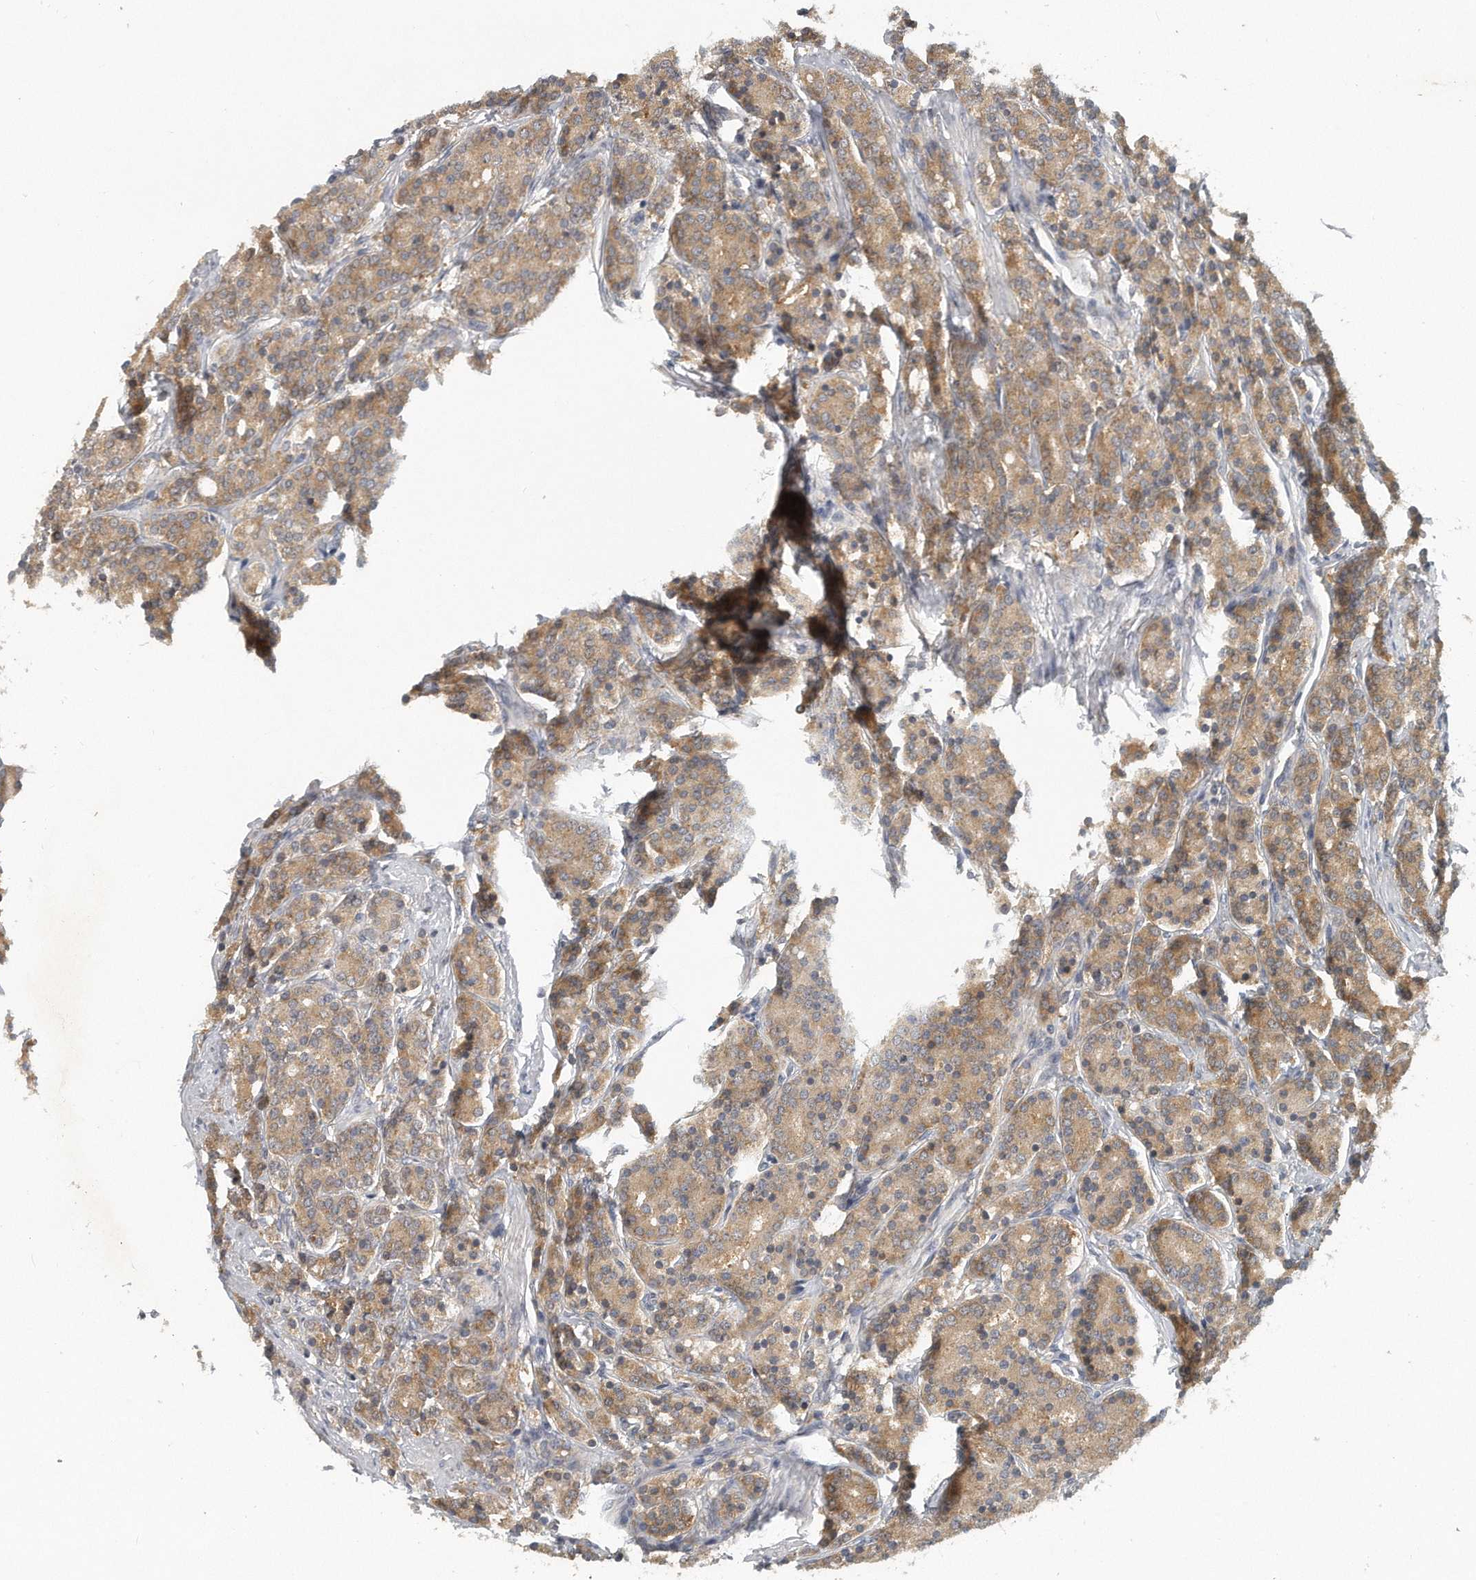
{"staining": {"intensity": "moderate", "quantity": ">75%", "location": "cytoplasmic/membranous"}, "tissue": "prostate cancer", "cell_type": "Tumor cells", "image_type": "cancer", "snomed": [{"axis": "morphology", "description": "Adenocarcinoma, High grade"}, {"axis": "topography", "description": "Prostate"}], "caption": "Immunohistochemical staining of prostate cancer (high-grade adenocarcinoma) reveals moderate cytoplasmic/membranous protein staining in about >75% of tumor cells.", "gene": "TRAPPC14", "patient": {"sex": "male", "age": 62}}